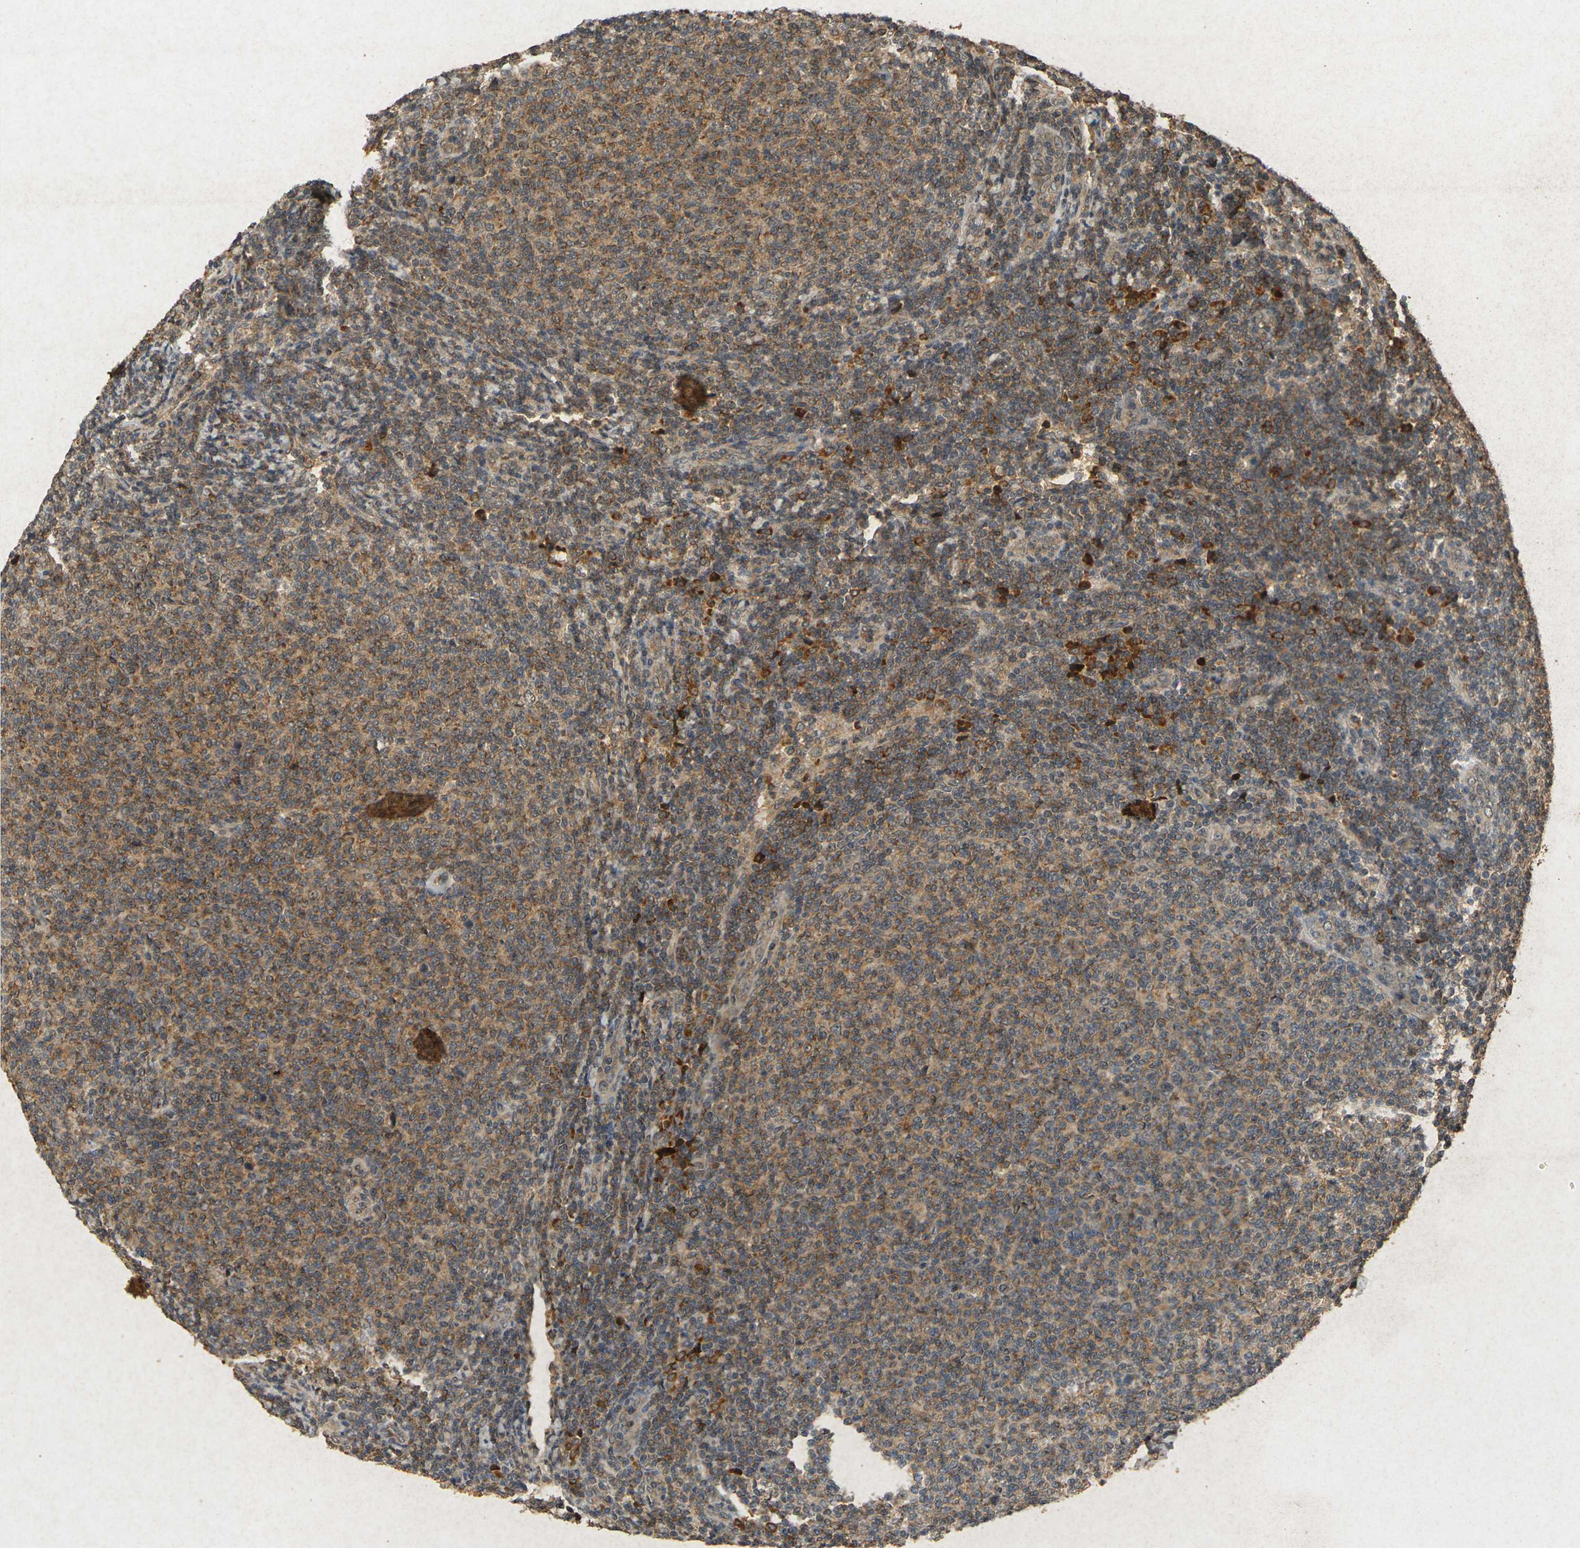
{"staining": {"intensity": "moderate", "quantity": ">75%", "location": "cytoplasmic/membranous"}, "tissue": "lymphoma", "cell_type": "Tumor cells", "image_type": "cancer", "snomed": [{"axis": "morphology", "description": "Malignant lymphoma, non-Hodgkin's type, Low grade"}, {"axis": "topography", "description": "Lymph node"}], "caption": "This micrograph demonstrates malignant lymphoma, non-Hodgkin's type (low-grade) stained with immunohistochemistry (IHC) to label a protein in brown. The cytoplasmic/membranous of tumor cells show moderate positivity for the protein. Nuclei are counter-stained blue.", "gene": "ERN1", "patient": {"sex": "male", "age": 66}}